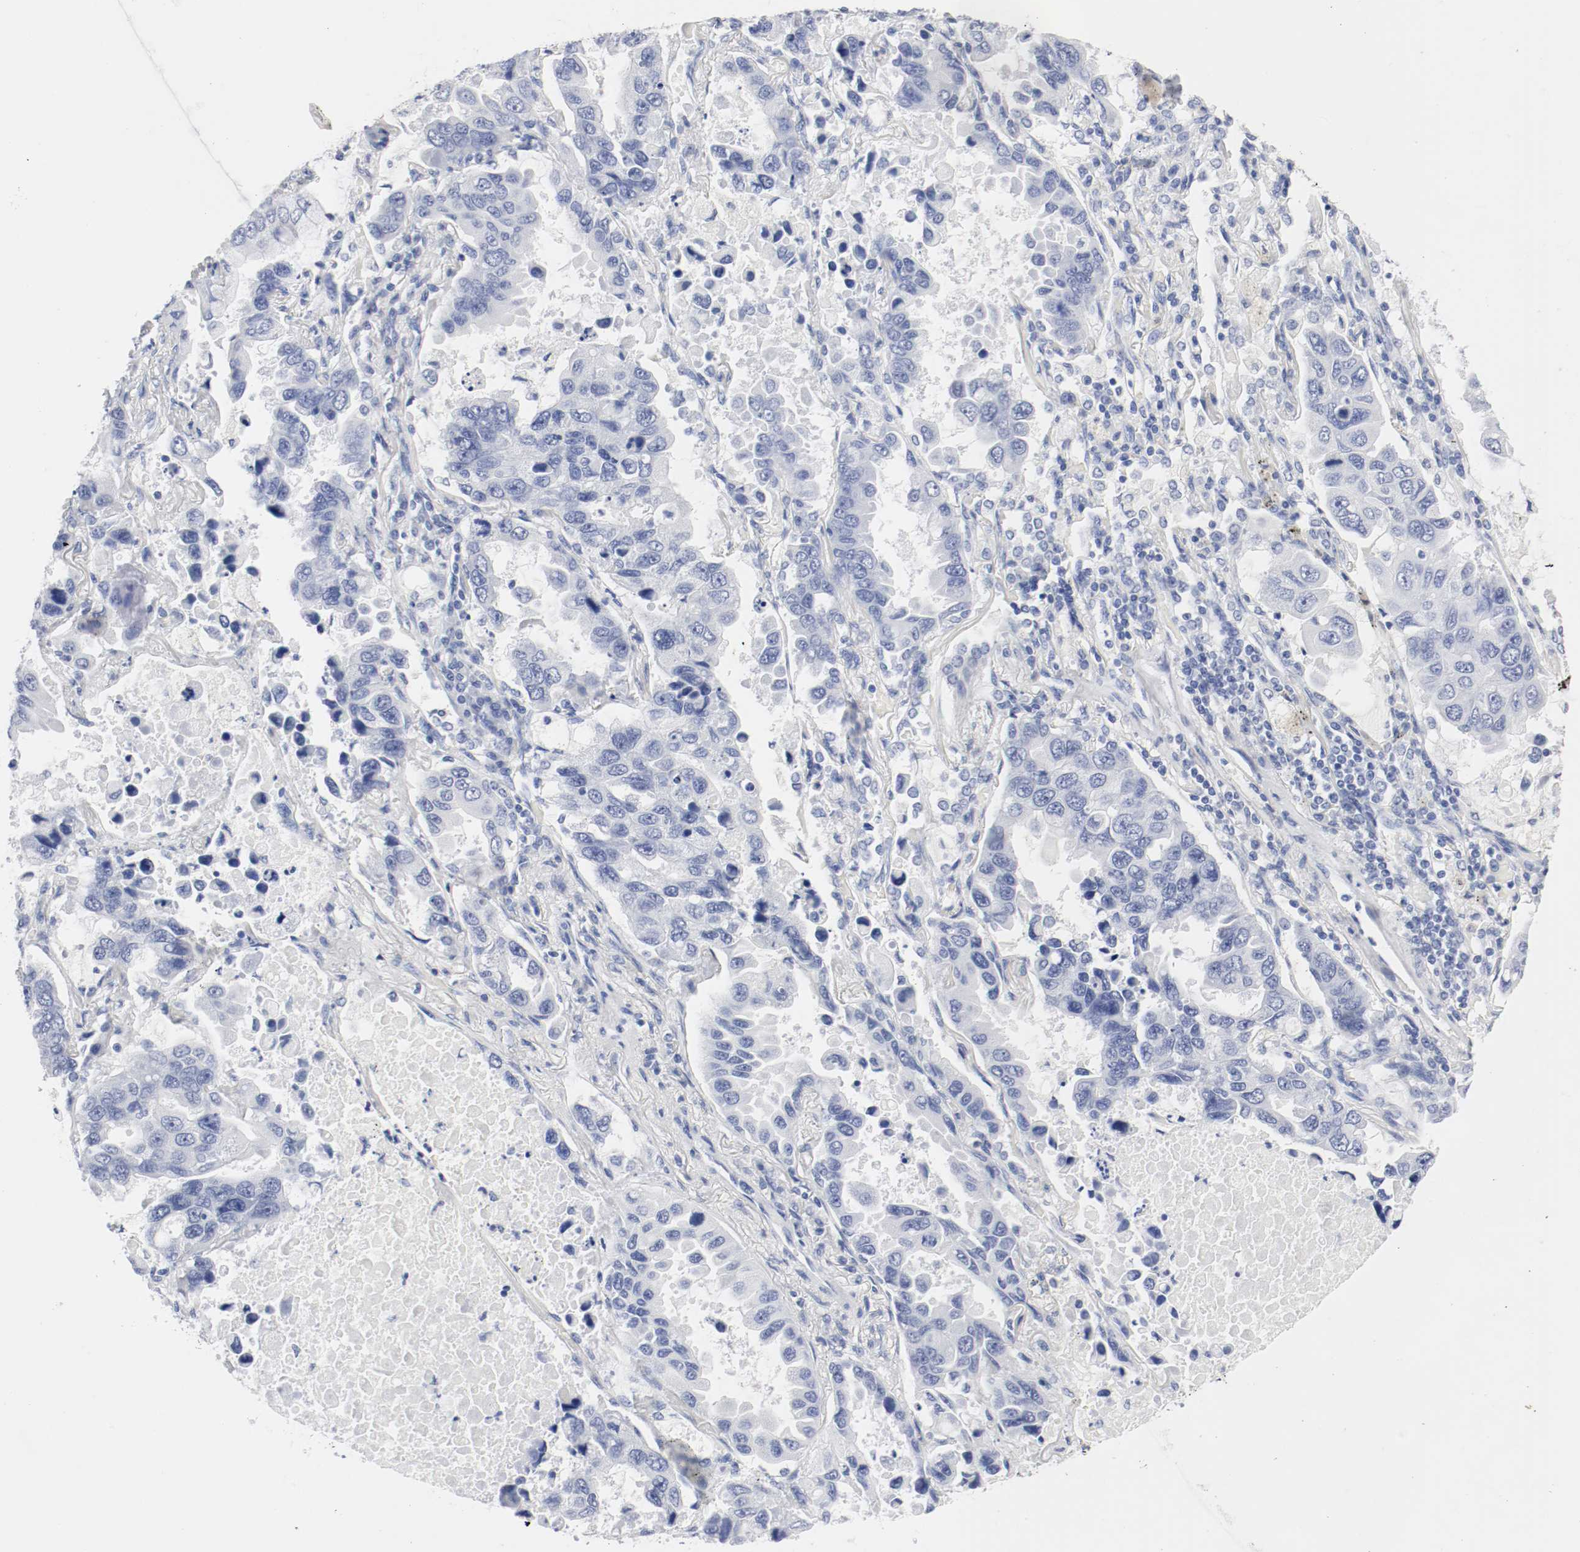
{"staining": {"intensity": "negative", "quantity": "none", "location": "none"}, "tissue": "lung cancer", "cell_type": "Tumor cells", "image_type": "cancer", "snomed": [{"axis": "morphology", "description": "Adenocarcinoma, NOS"}, {"axis": "topography", "description": "Lung"}], "caption": "A high-resolution photomicrograph shows immunohistochemistry staining of lung adenocarcinoma, which shows no significant positivity in tumor cells.", "gene": "GAD1", "patient": {"sex": "male", "age": 64}}